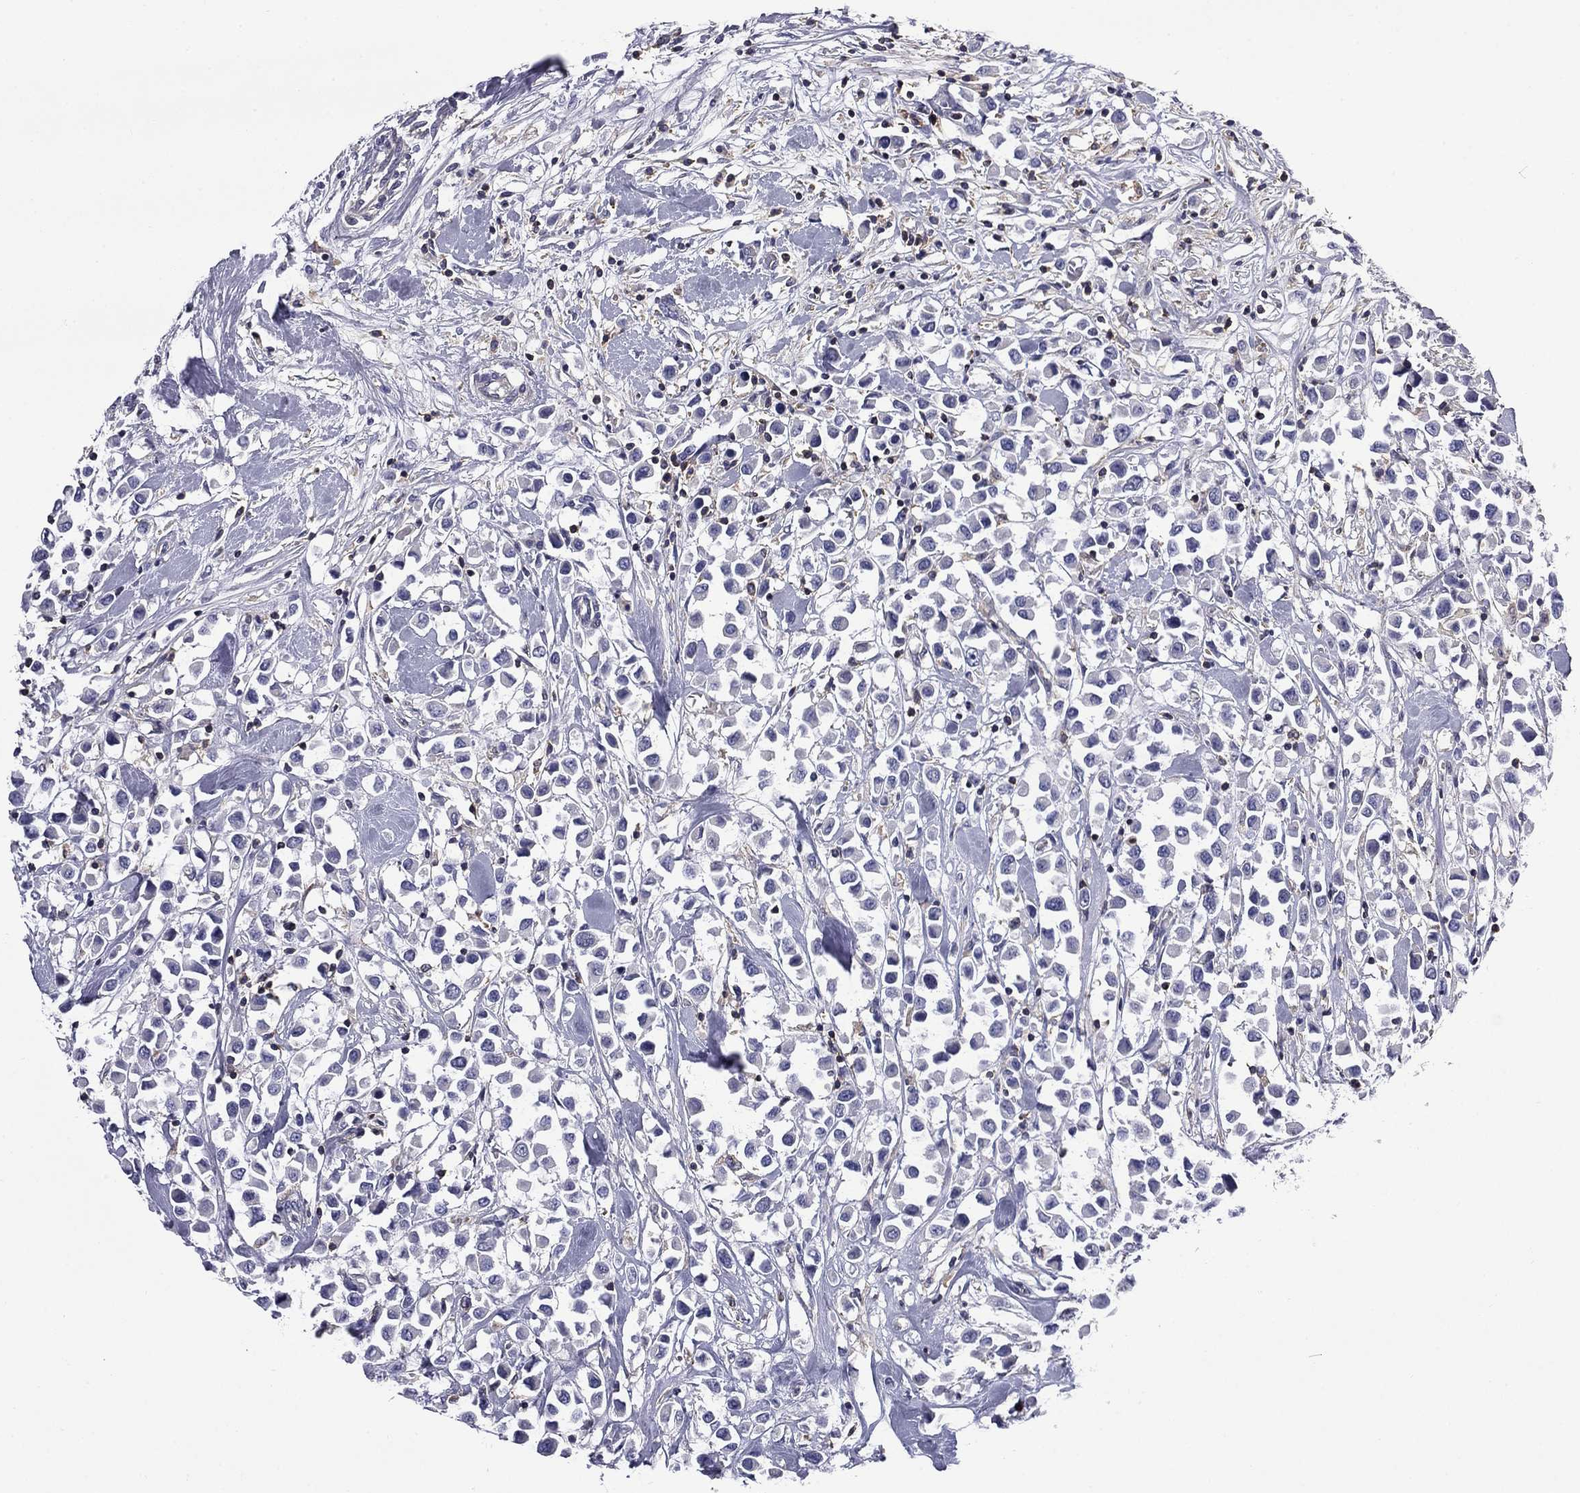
{"staining": {"intensity": "negative", "quantity": "none", "location": "none"}, "tissue": "breast cancer", "cell_type": "Tumor cells", "image_type": "cancer", "snomed": [{"axis": "morphology", "description": "Duct carcinoma"}, {"axis": "topography", "description": "Breast"}], "caption": "Human breast cancer (intraductal carcinoma) stained for a protein using IHC shows no positivity in tumor cells.", "gene": "ARHGAP45", "patient": {"sex": "female", "age": 61}}